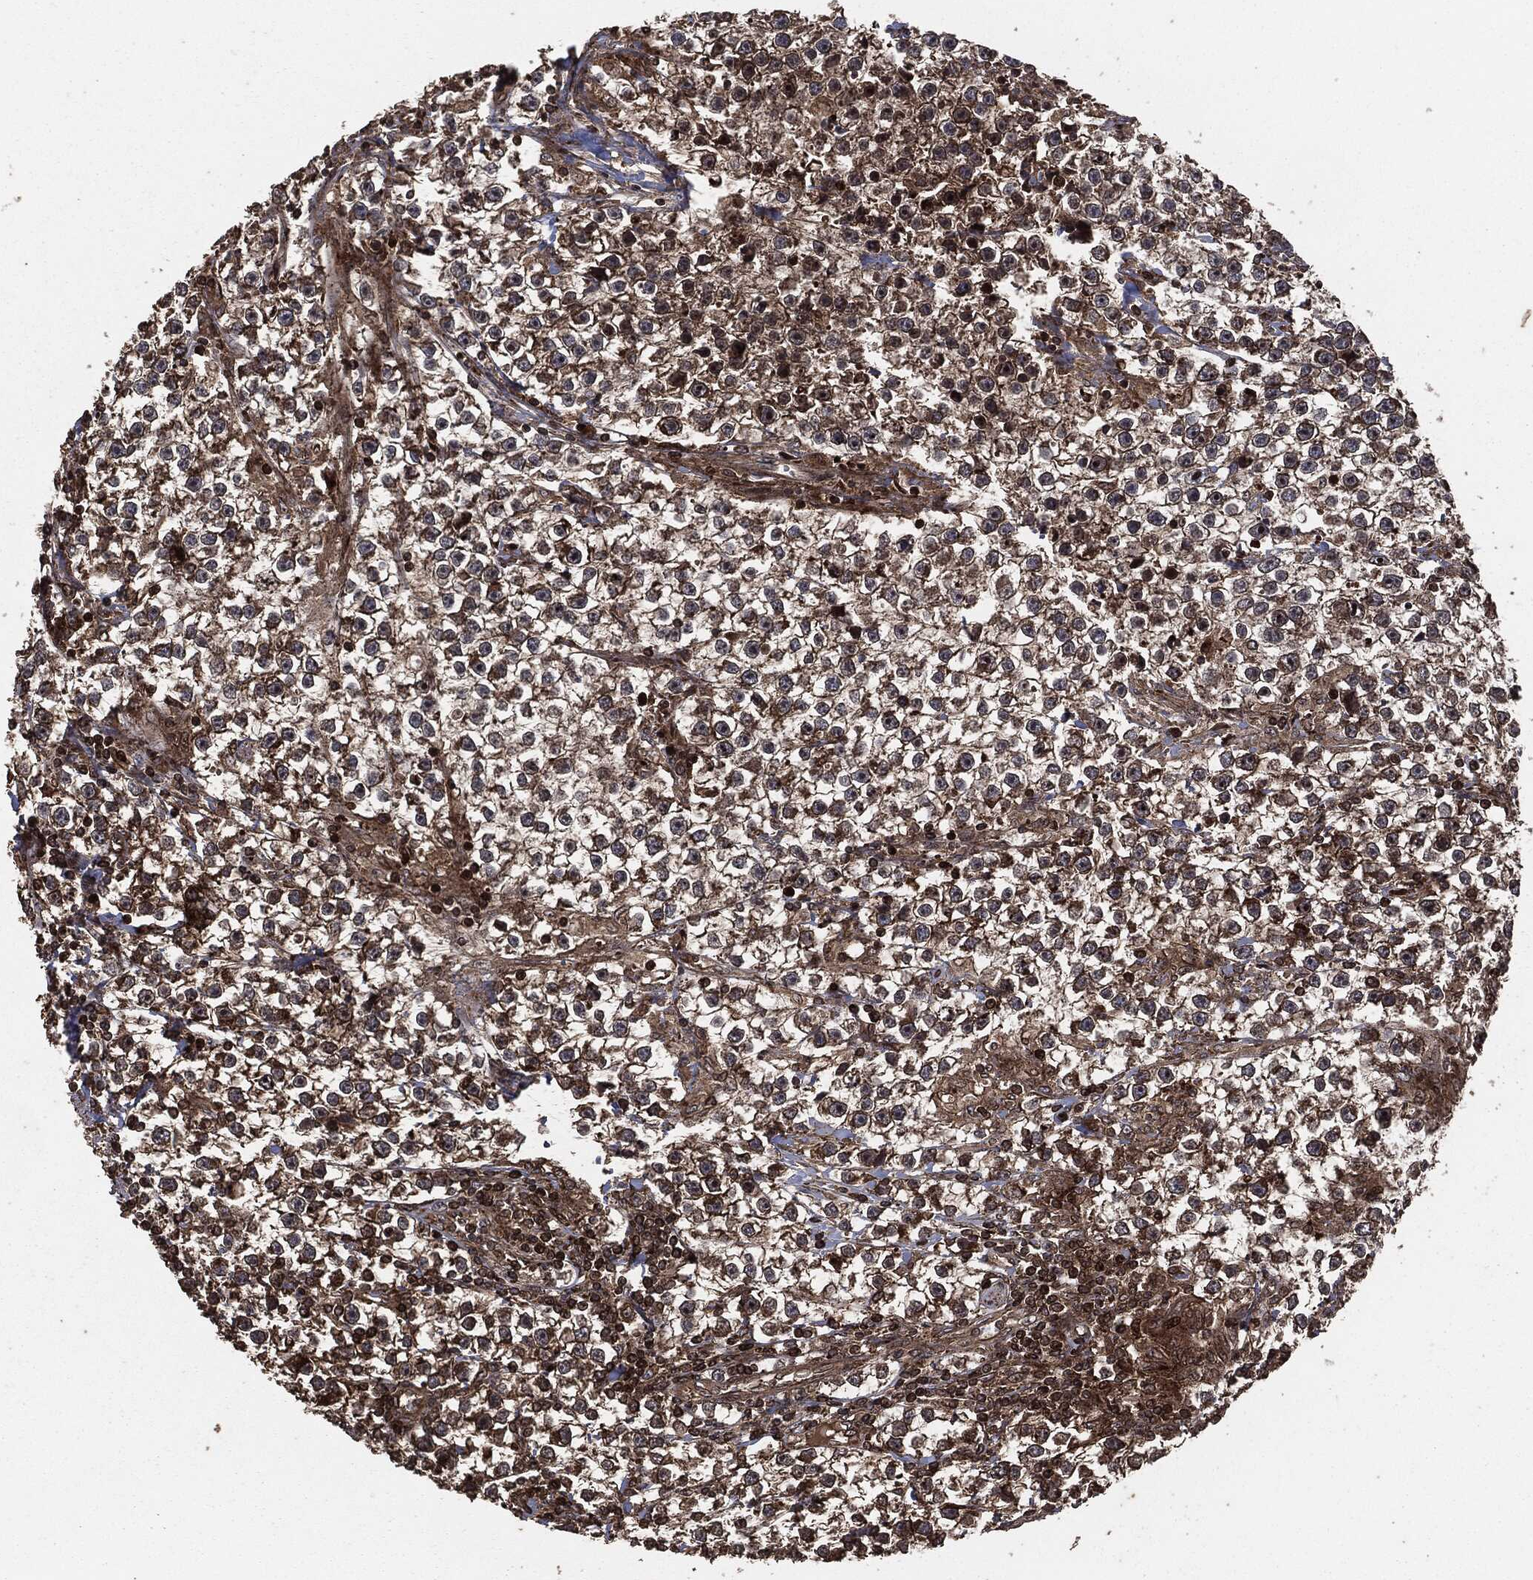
{"staining": {"intensity": "moderate", "quantity": "25%-75%", "location": "cytoplasmic/membranous"}, "tissue": "testis cancer", "cell_type": "Tumor cells", "image_type": "cancer", "snomed": [{"axis": "morphology", "description": "Seminoma, NOS"}, {"axis": "topography", "description": "Testis"}], "caption": "This histopathology image exhibits immunohistochemistry staining of human testis cancer (seminoma), with medium moderate cytoplasmic/membranous positivity in about 25%-75% of tumor cells.", "gene": "IFIT1", "patient": {"sex": "male", "age": 59}}